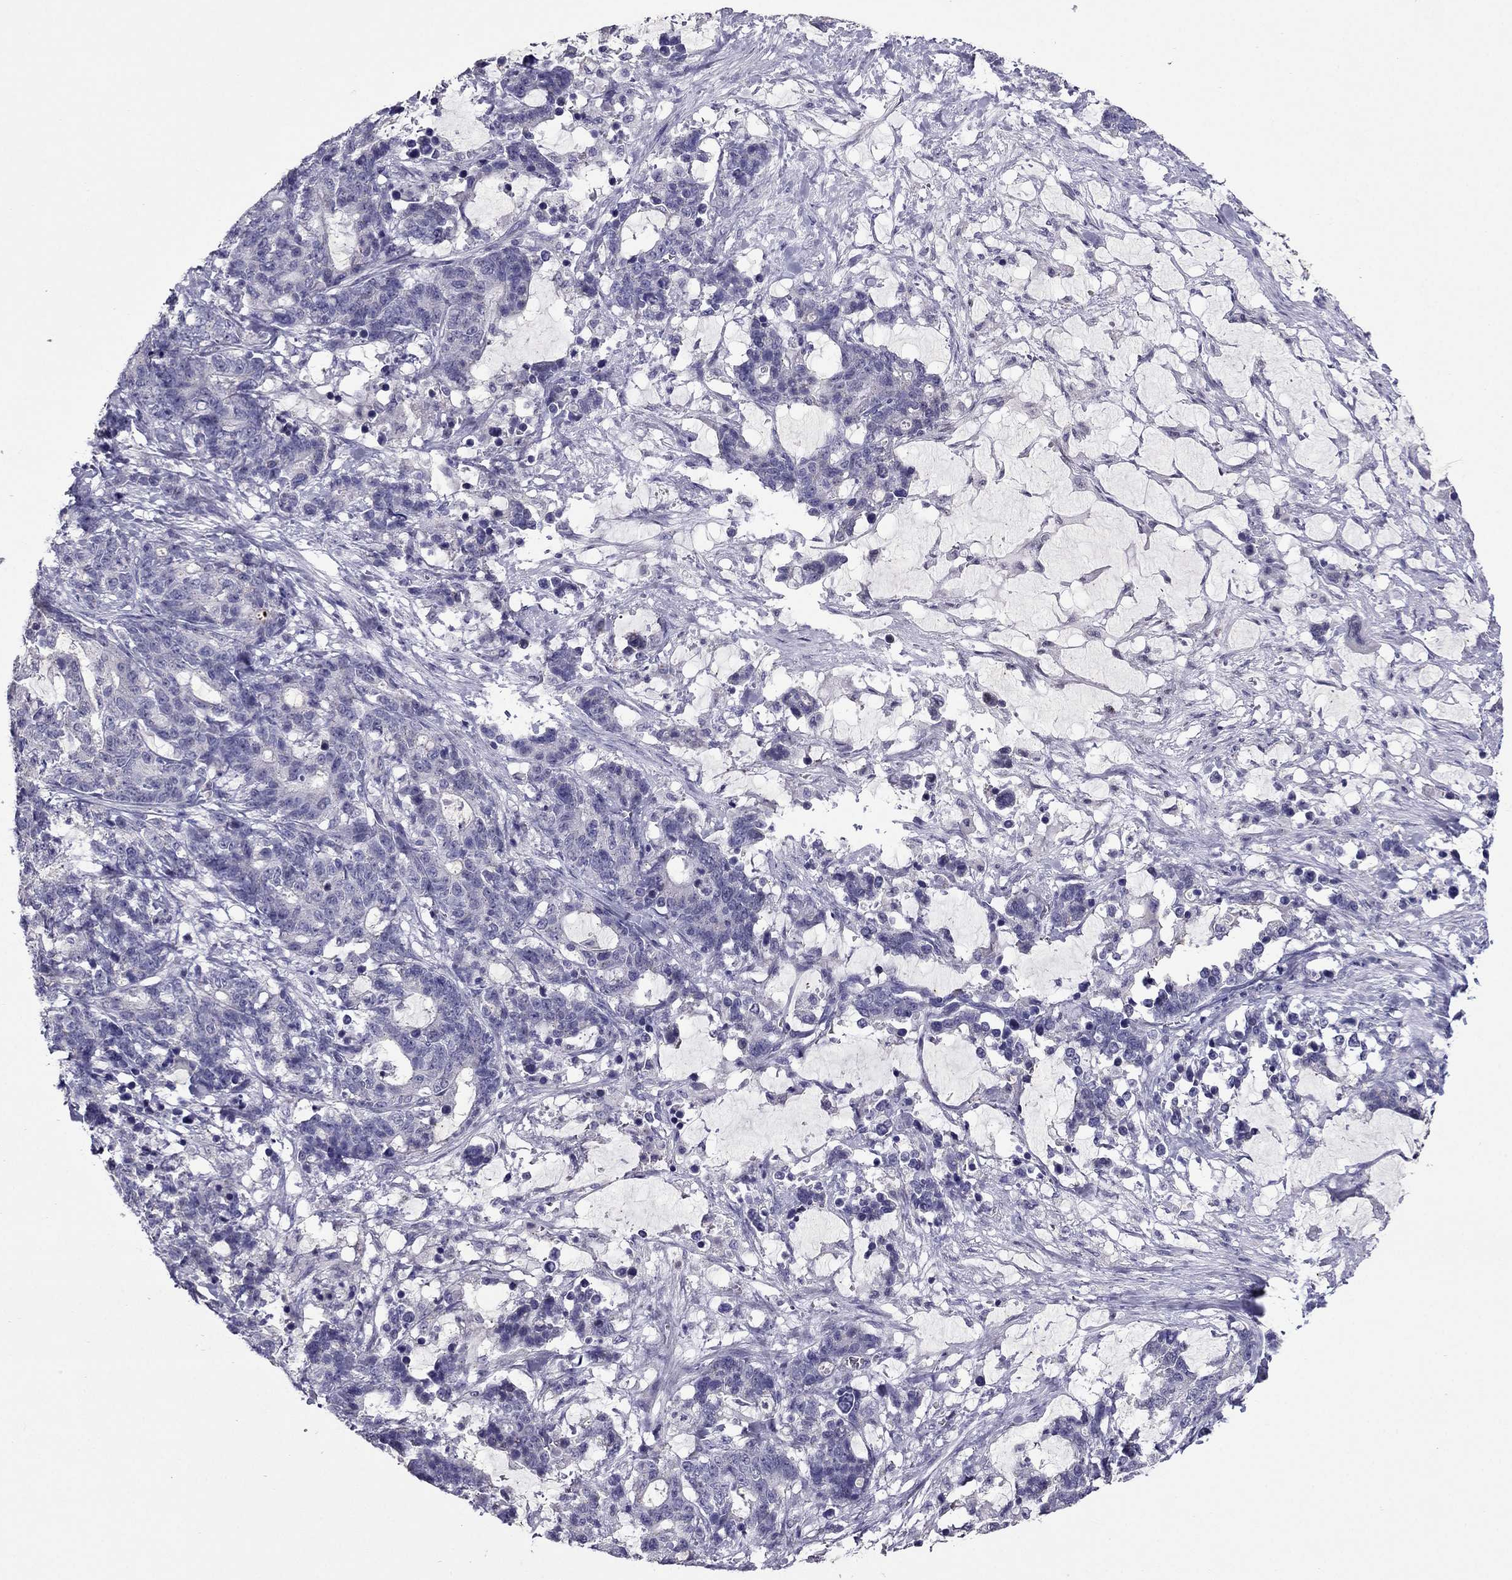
{"staining": {"intensity": "negative", "quantity": "none", "location": "none"}, "tissue": "stomach cancer", "cell_type": "Tumor cells", "image_type": "cancer", "snomed": [{"axis": "morphology", "description": "Normal tissue, NOS"}, {"axis": "morphology", "description": "Adenocarcinoma, NOS"}, {"axis": "topography", "description": "Stomach"}], "caption": "Tumor cells show no significant protein expression in stomach adenocarcinoma.", "gene": "MYBPH", "patient": {"sex": "female", "age": 64}}